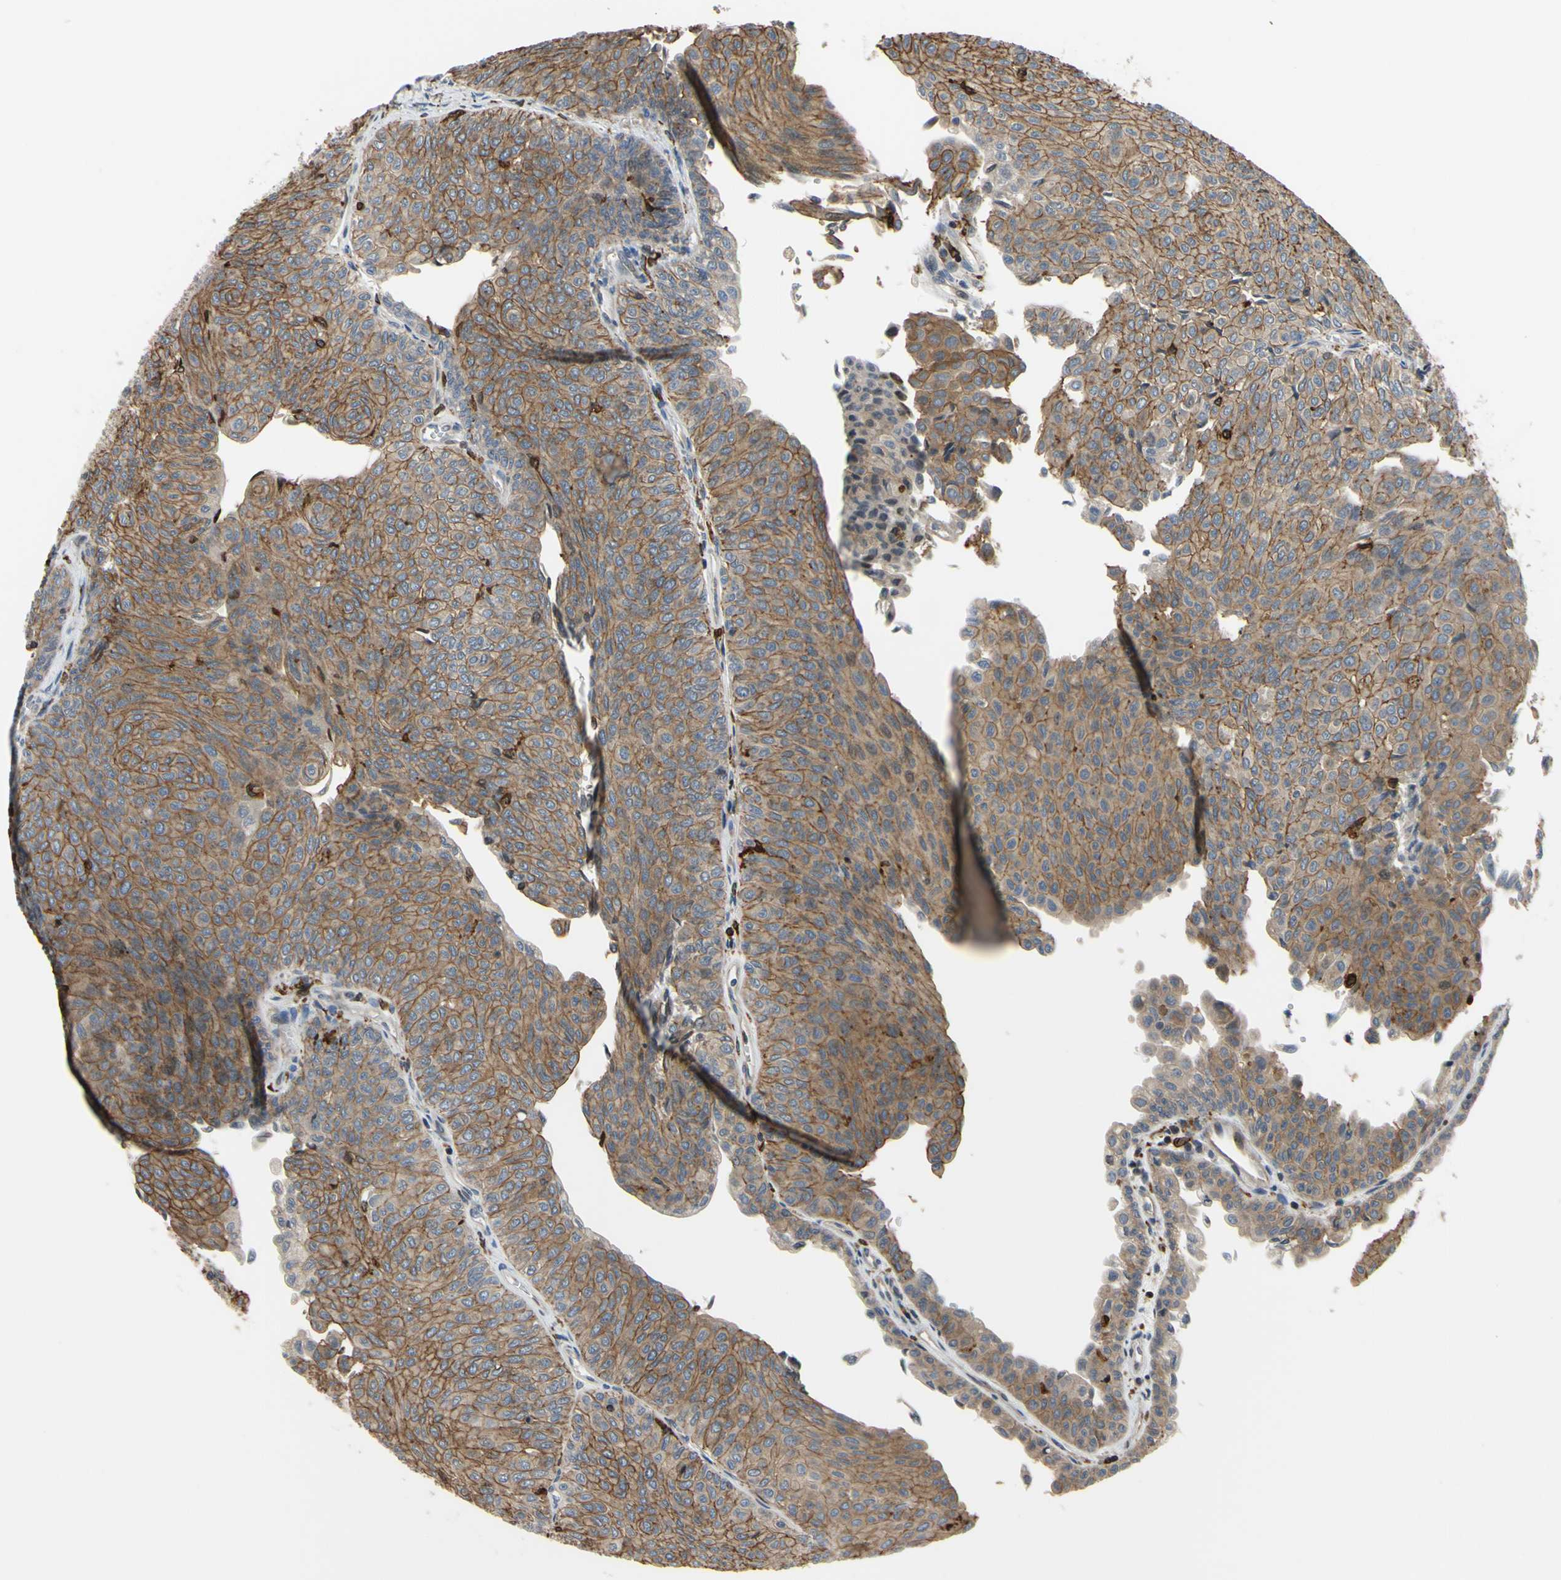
{"staining": {"intensity": "moderate", "quantity": ">75%", "location": "cytoplasmic/membranous"}, "tissue": "urothelial cancer", "cell_type": "Tumor cells", "image_type": "cancer", "snomed": [{"axis": "morphology", "description": "Urothelial carcinoma, Low grade"}, {"axis": "topography", "description": "Urinary bladder"}], "caption": "Immunohistochemical staining of human urothelial cancer demonstrates medium levels of moderate cytoplasmic/membranous protein expression in approximately >75% of tumor cells. (IHC, brightfield microscopy, high magnification).", "gene": "PLXNA2", "patient": {"sex": "male", "age": 78}}